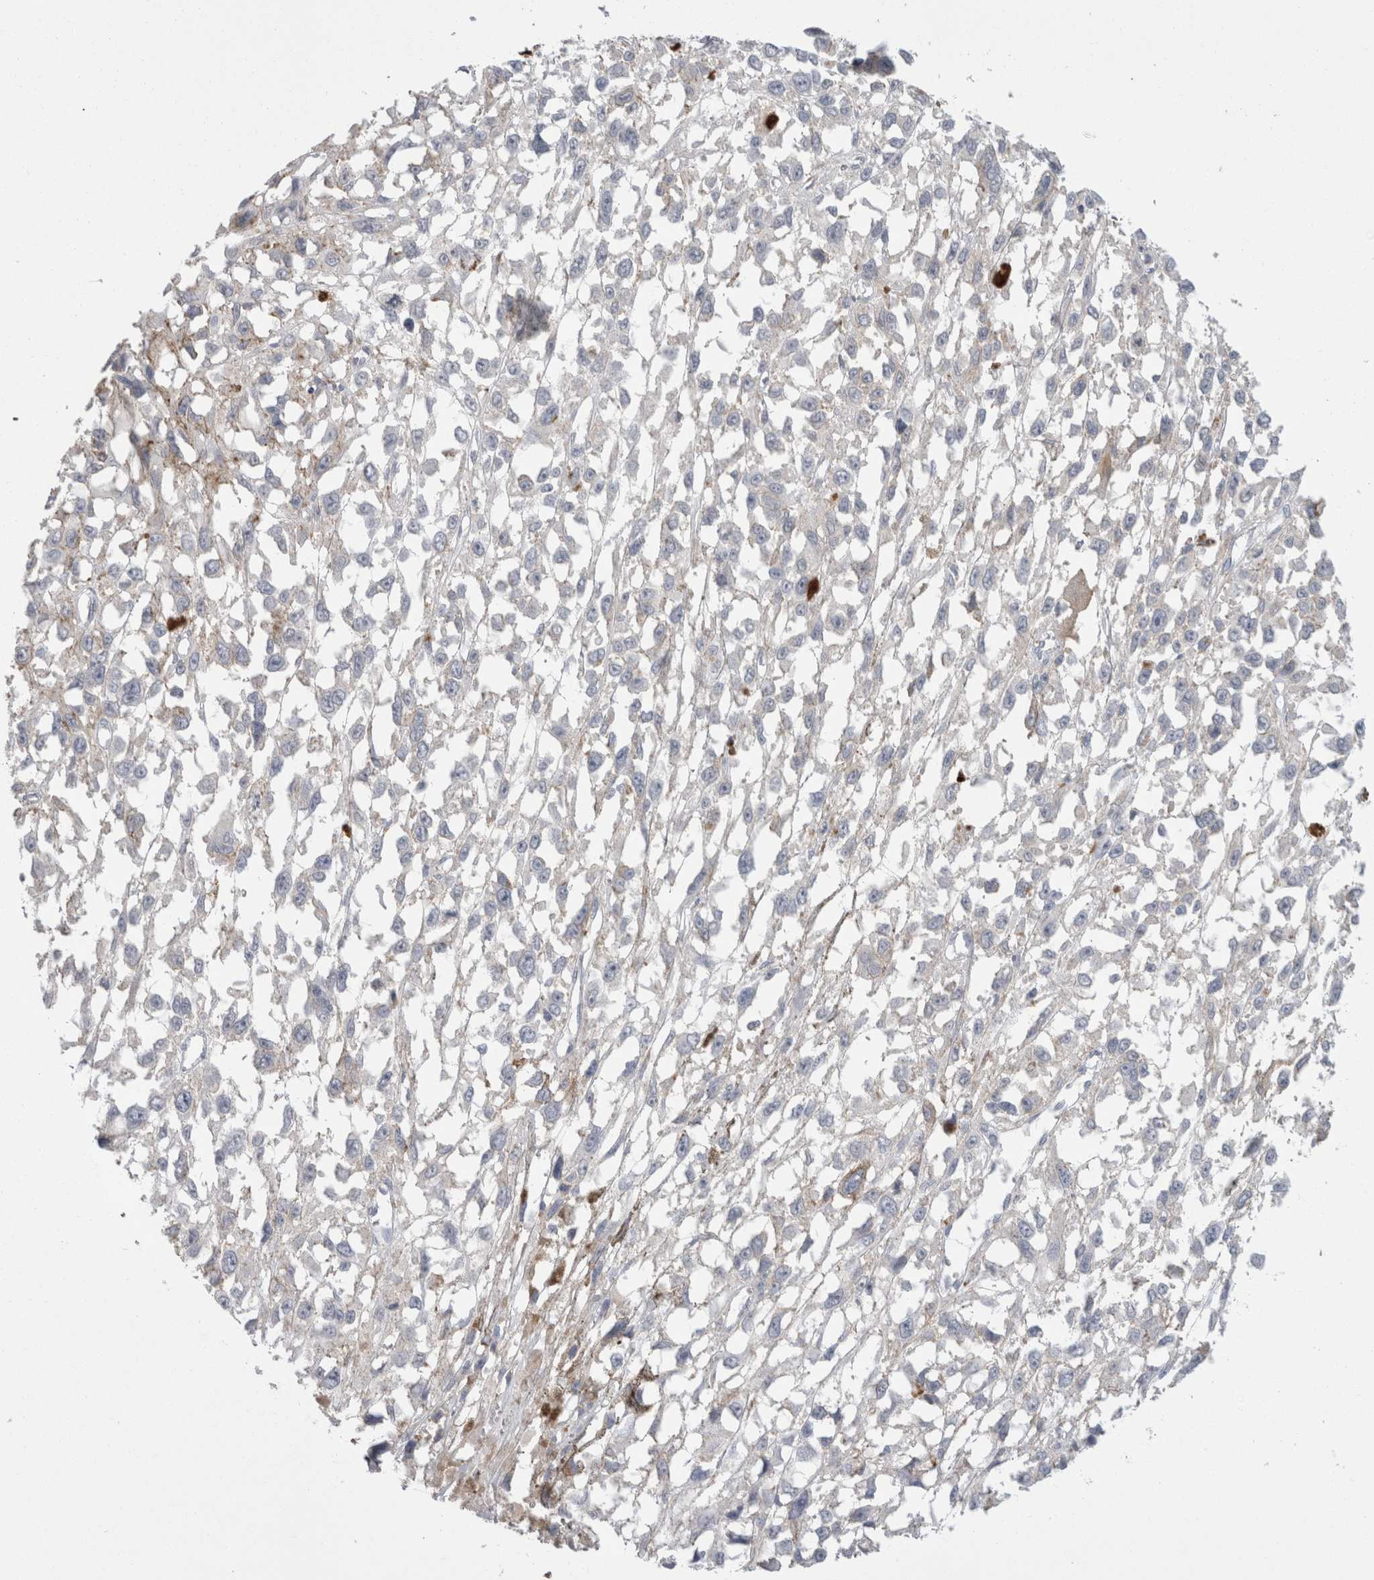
{"staining": {"intensity": "negative", "quantity": "none", "location": "none"}, "tissue": "melanoma", "cell_type": "Tumor cells", "image_type": "cancer", "snomed": [{"axis": "morphology", "description": "Malignant melanoma, Metastatic site"}, {"axis": "topography", "description": "Lymph node"}], "caption": "DAB (3,3'-diaminobenzidine) immunohistochemical staining of melanoma reveals no significant positivity in tumor cells.", "gene": "EPDR1", "patient": {"sex": "male", "age": 59}}